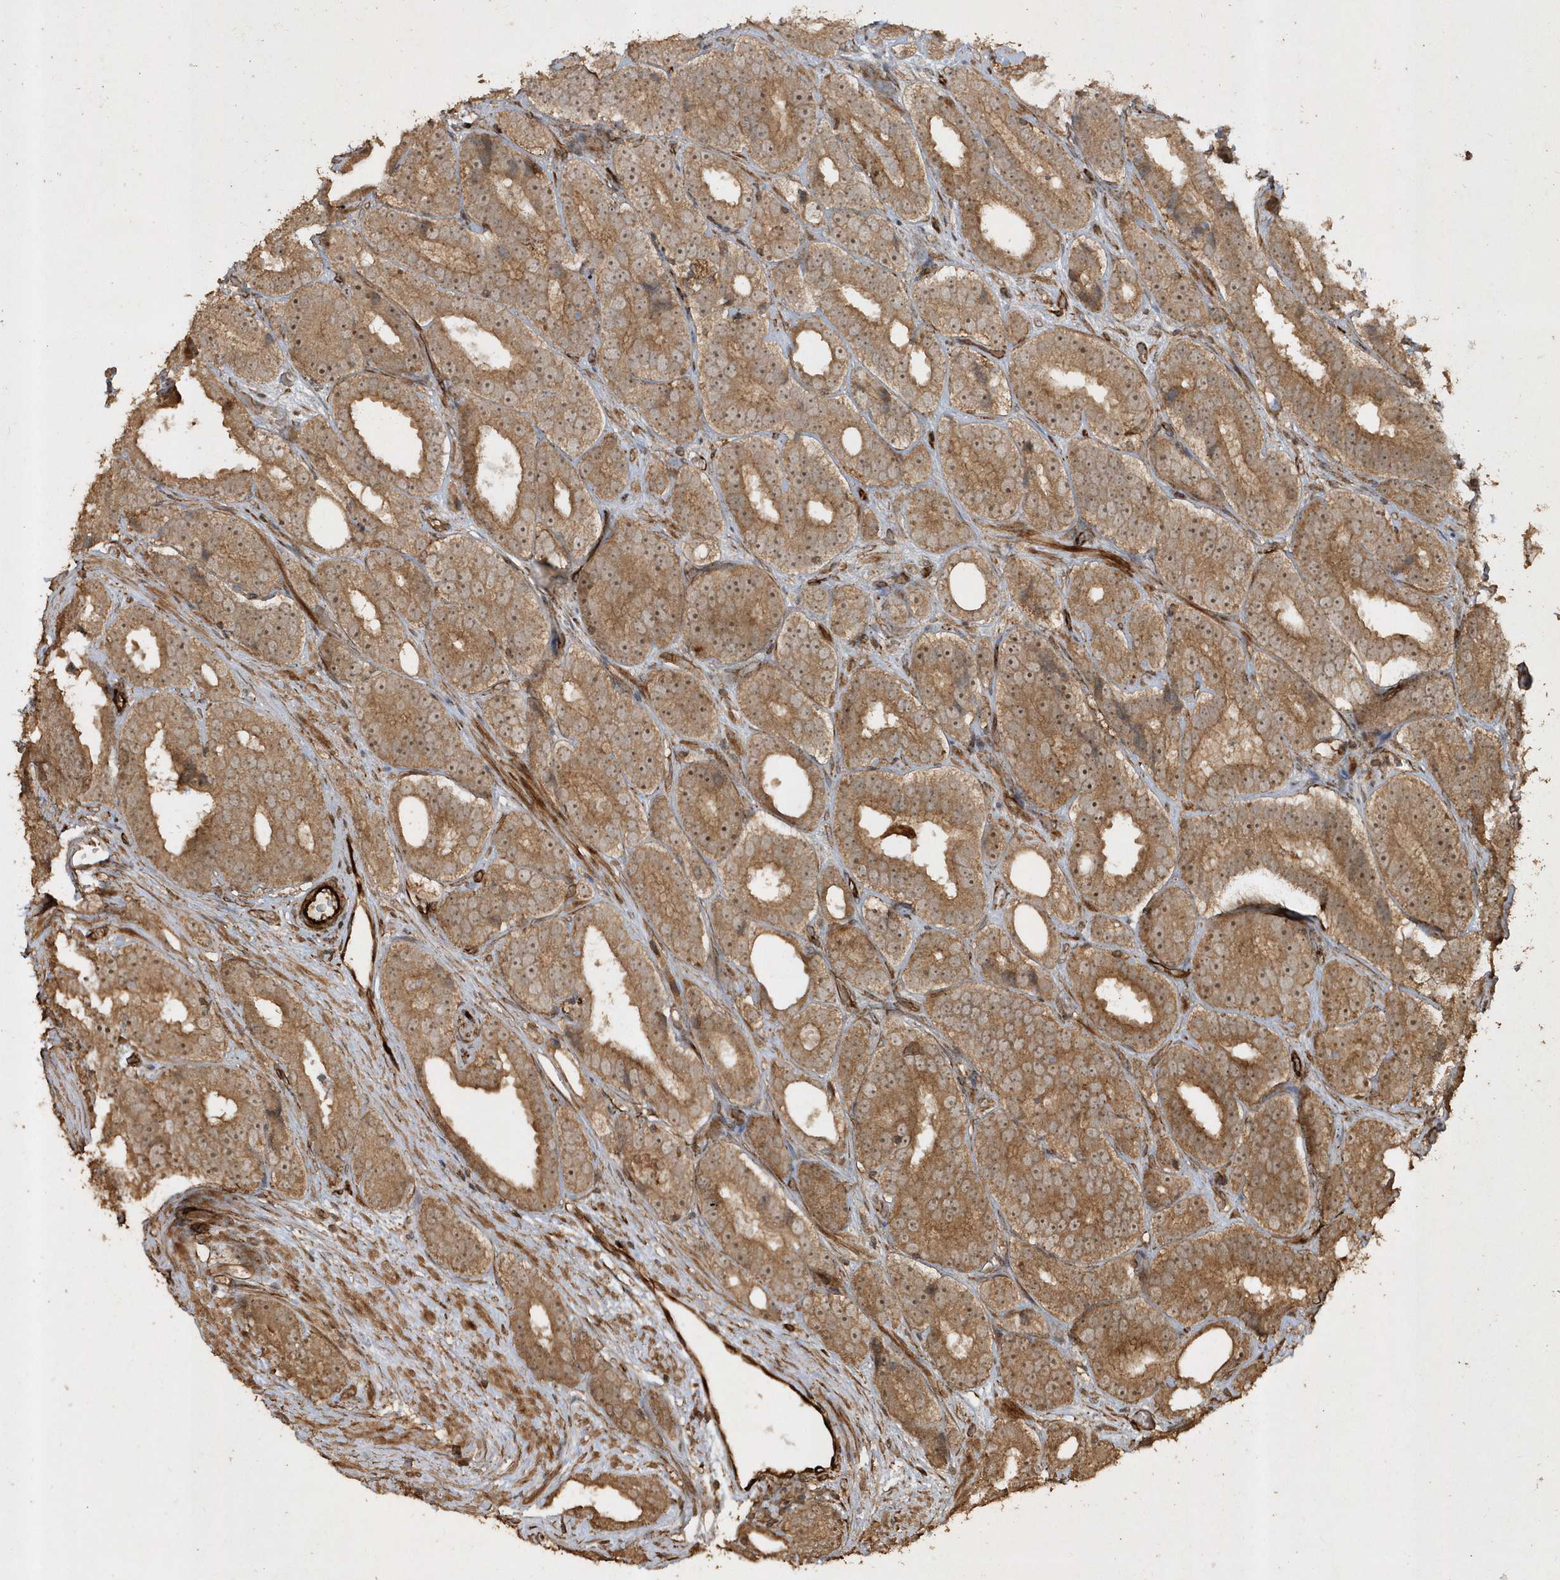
{"staining": {"intensity": "moderate", "quantity": ">75%", "location": "cytoplasmic/membranous,nuclear"}, "tissue": "prostate cancer", "cell_type": "Tumor cells", "image_type": "cancer", "snomed": [{"axis": "morphology", "description": "Adenocarcinoma, High grade"}, {"axis": "topography", "description": "Prostate"}], "caption": "DAB (3,3'-diaminobenzidine) immunohistochemical staining of prostate high-grade adenocarcinoma reveals moderate cytoplasmic/membranous and nuclear protein positivity in approximately >75% of tumor cells.", "gene": "AVPI1", "patient": {"sex": "male", "age": 56}}